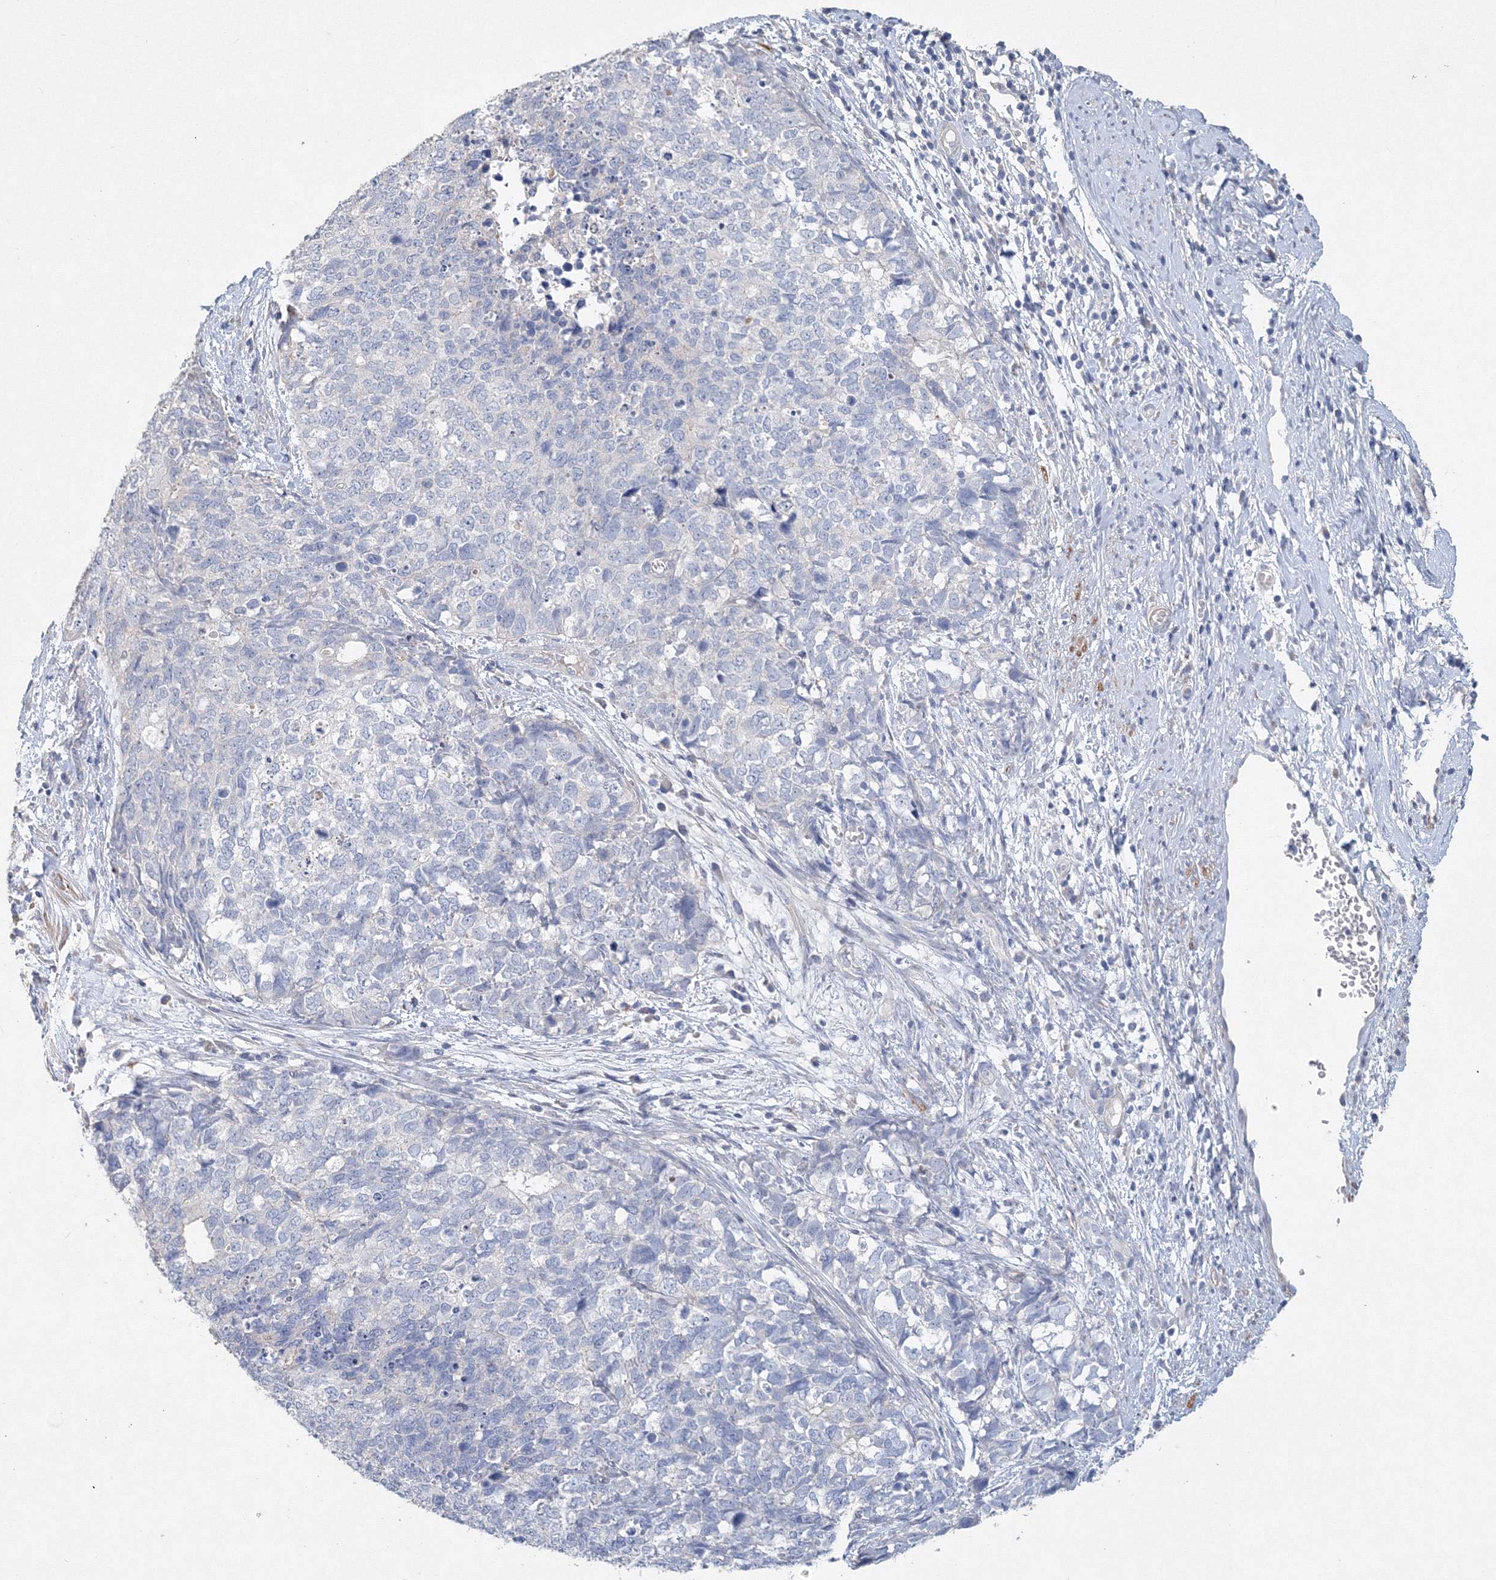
{"staining": {"intensity": "negative", "quantity": "none", "location": "none"}, "tissue": "cervical cancer", "cell_type": "Tumor cells", "image_type": "cancer", "snomed": [{"axis": "morphology", "description": "Squamous cell carcinoma, NOS"}, {"axis": "topography", "description": "Cervix"}], "caption": "Immunohistochemistry (IHC) image of neoplastic tissue: human cervical cancer stained with DAB demonstrates no significant protein expression in tumor cells.", "gene": "OSBPL6", "patient": {"sex": "female", "age": 63}}